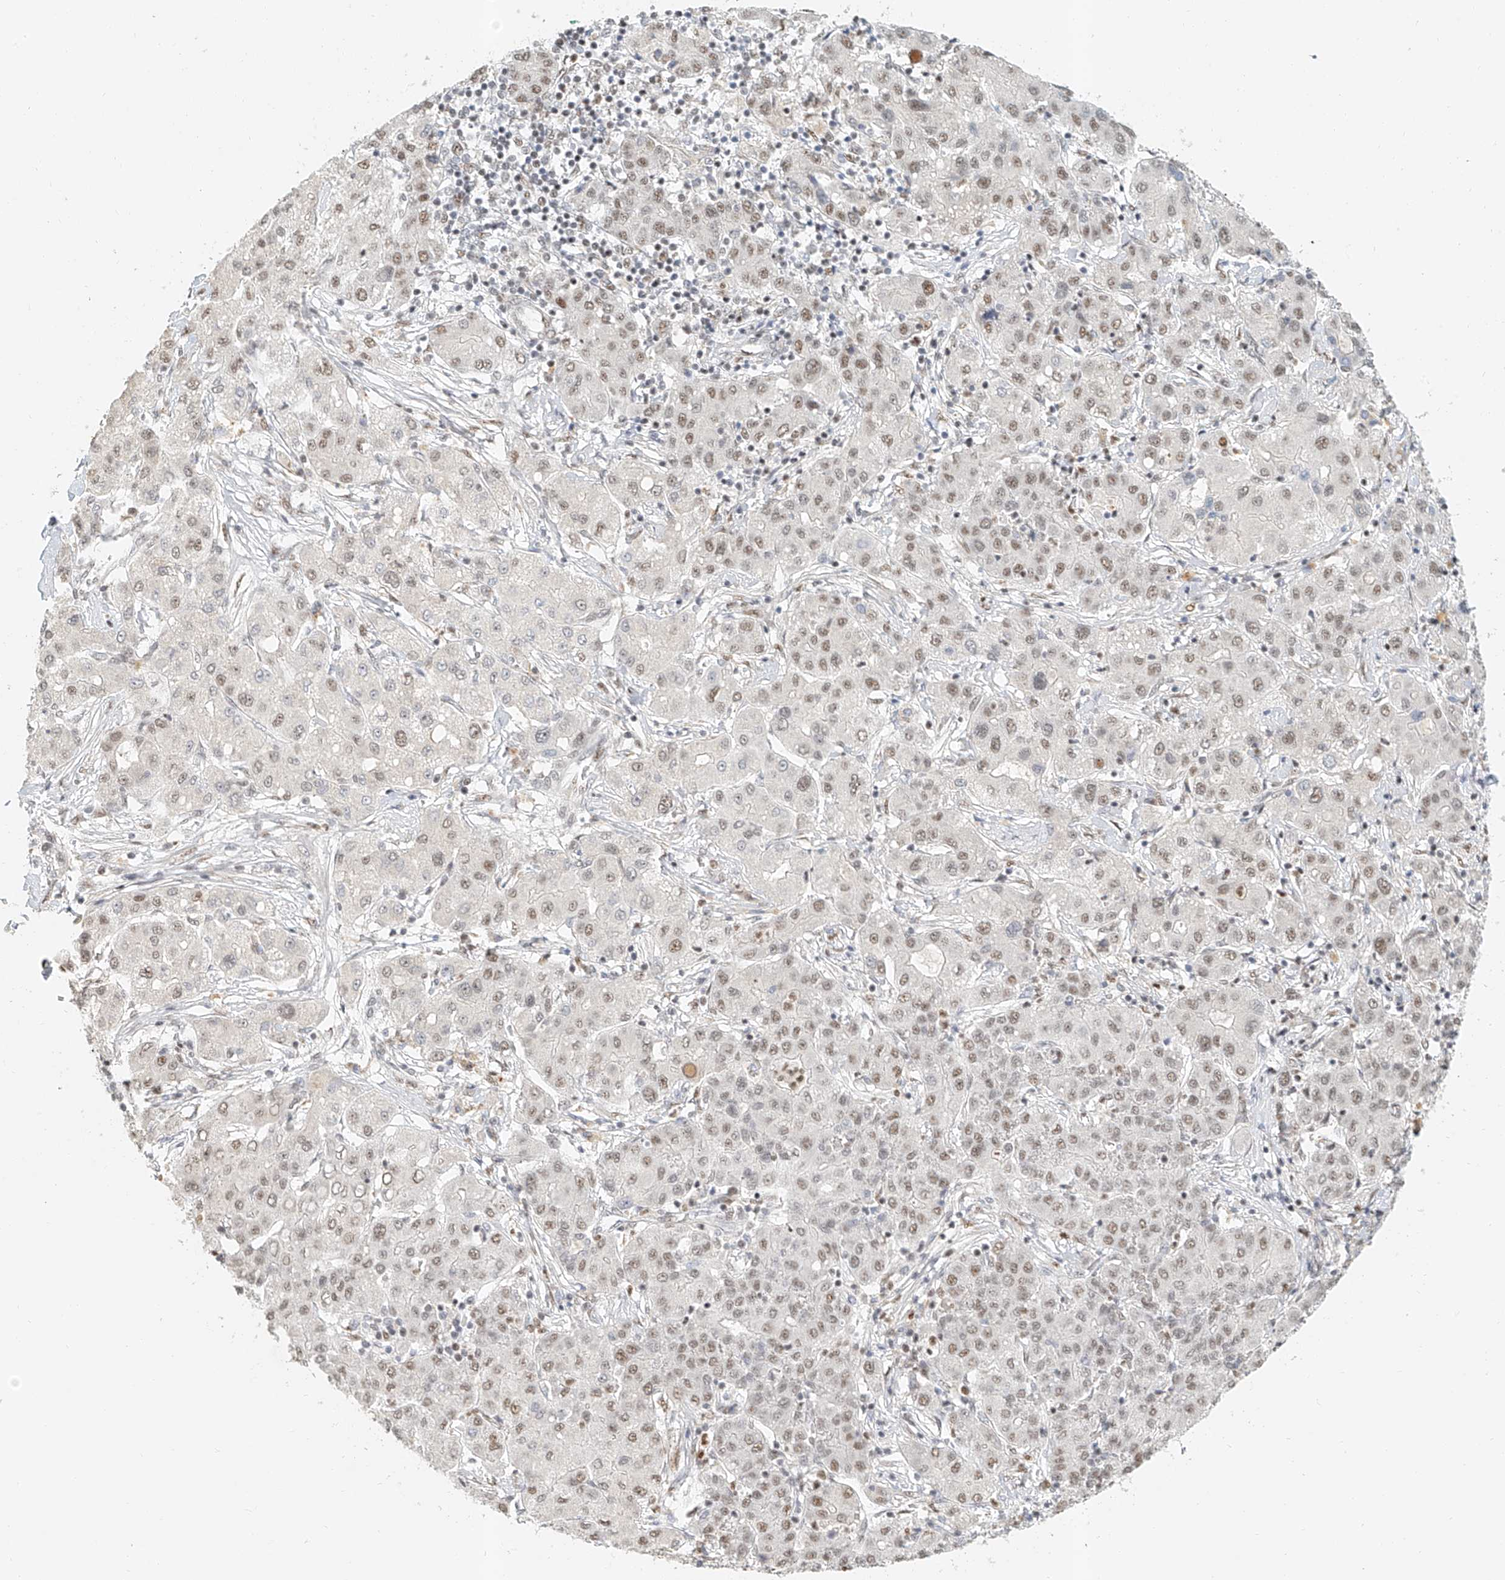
{"staining": {"intensity": "moderate", "quantity": "25%-75%", "location": "nuclear"}, "tissue": "liver cancer", "cell_type": "Tumor cells", "image_type": "cancer", "snomed": [{"axis": "morphology", "description": "Carcinoma, Hepatocellular, NOS"}, {"axis": "topography", "description": "Liver"}], "caption": "Human liver hepatocellular carcinoma stained with a brown dye displays moderate nuclear positive positivity in about 25%-75% of tumor cells.", "gene": "CXorf58", "patient": {"sex": "male", "age": 65}}